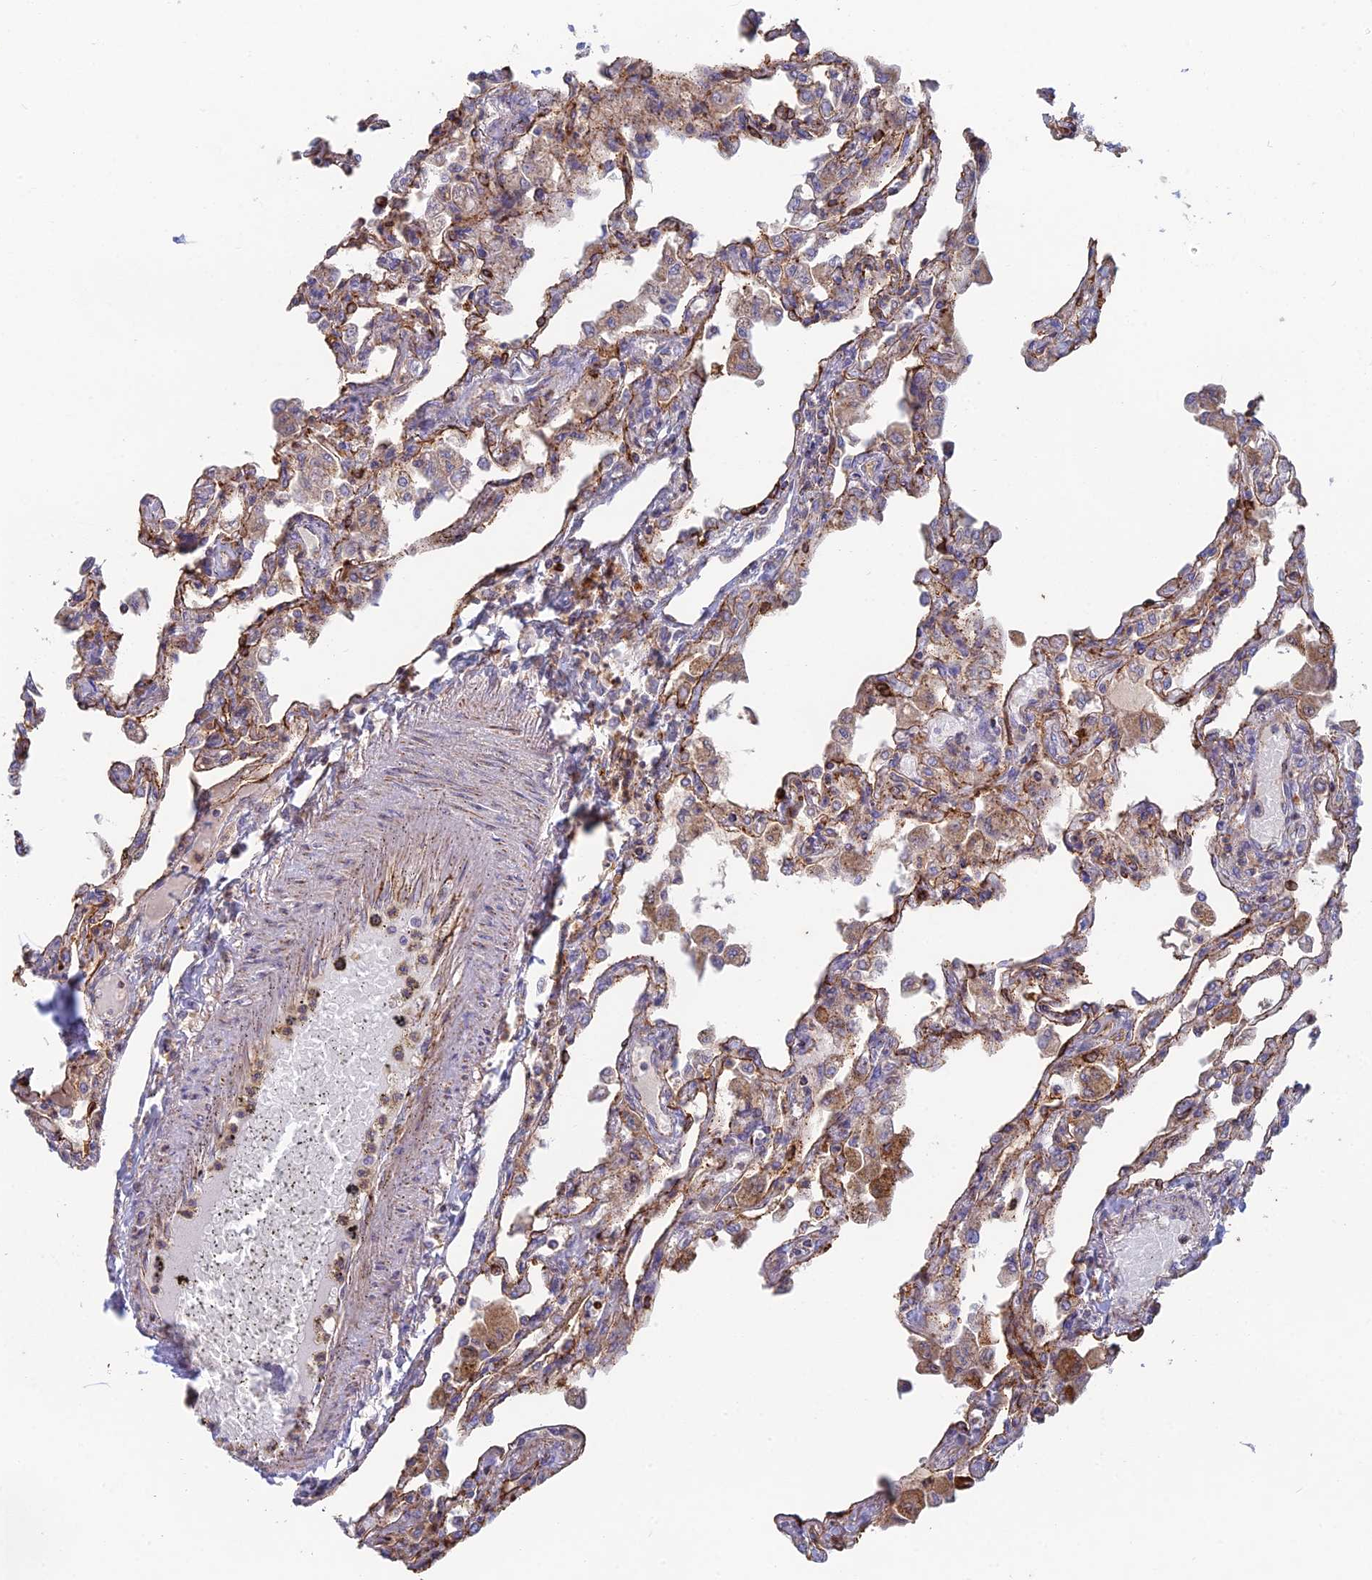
{"staining": {"intensity": "weak", "quantity": ">75%", "location": "cytoplasmic/membranous"}, "tissue": "lung", "cell_type": "Alveolar cells", "image_type": "normal", "snomed": [{"axis": "morphology", "description": "Normal tissue, NOS"}, {"axis": "topography", "description": "Bronchus"}, {"axis": "topography", "description": "Lung"}], "caption": "Normal lung reveals weak cytoplasmic/membranous expression in approximately >75% of alveolar cells The protein of interest is stained brown, and the nuclei are stained in blue (DAB (3,3'-diaminobenzidine) IHC with brightfield microscopy, high magnification)..", "gene": "IFTAP", "patient": {"sex": "female", "age": 49}}